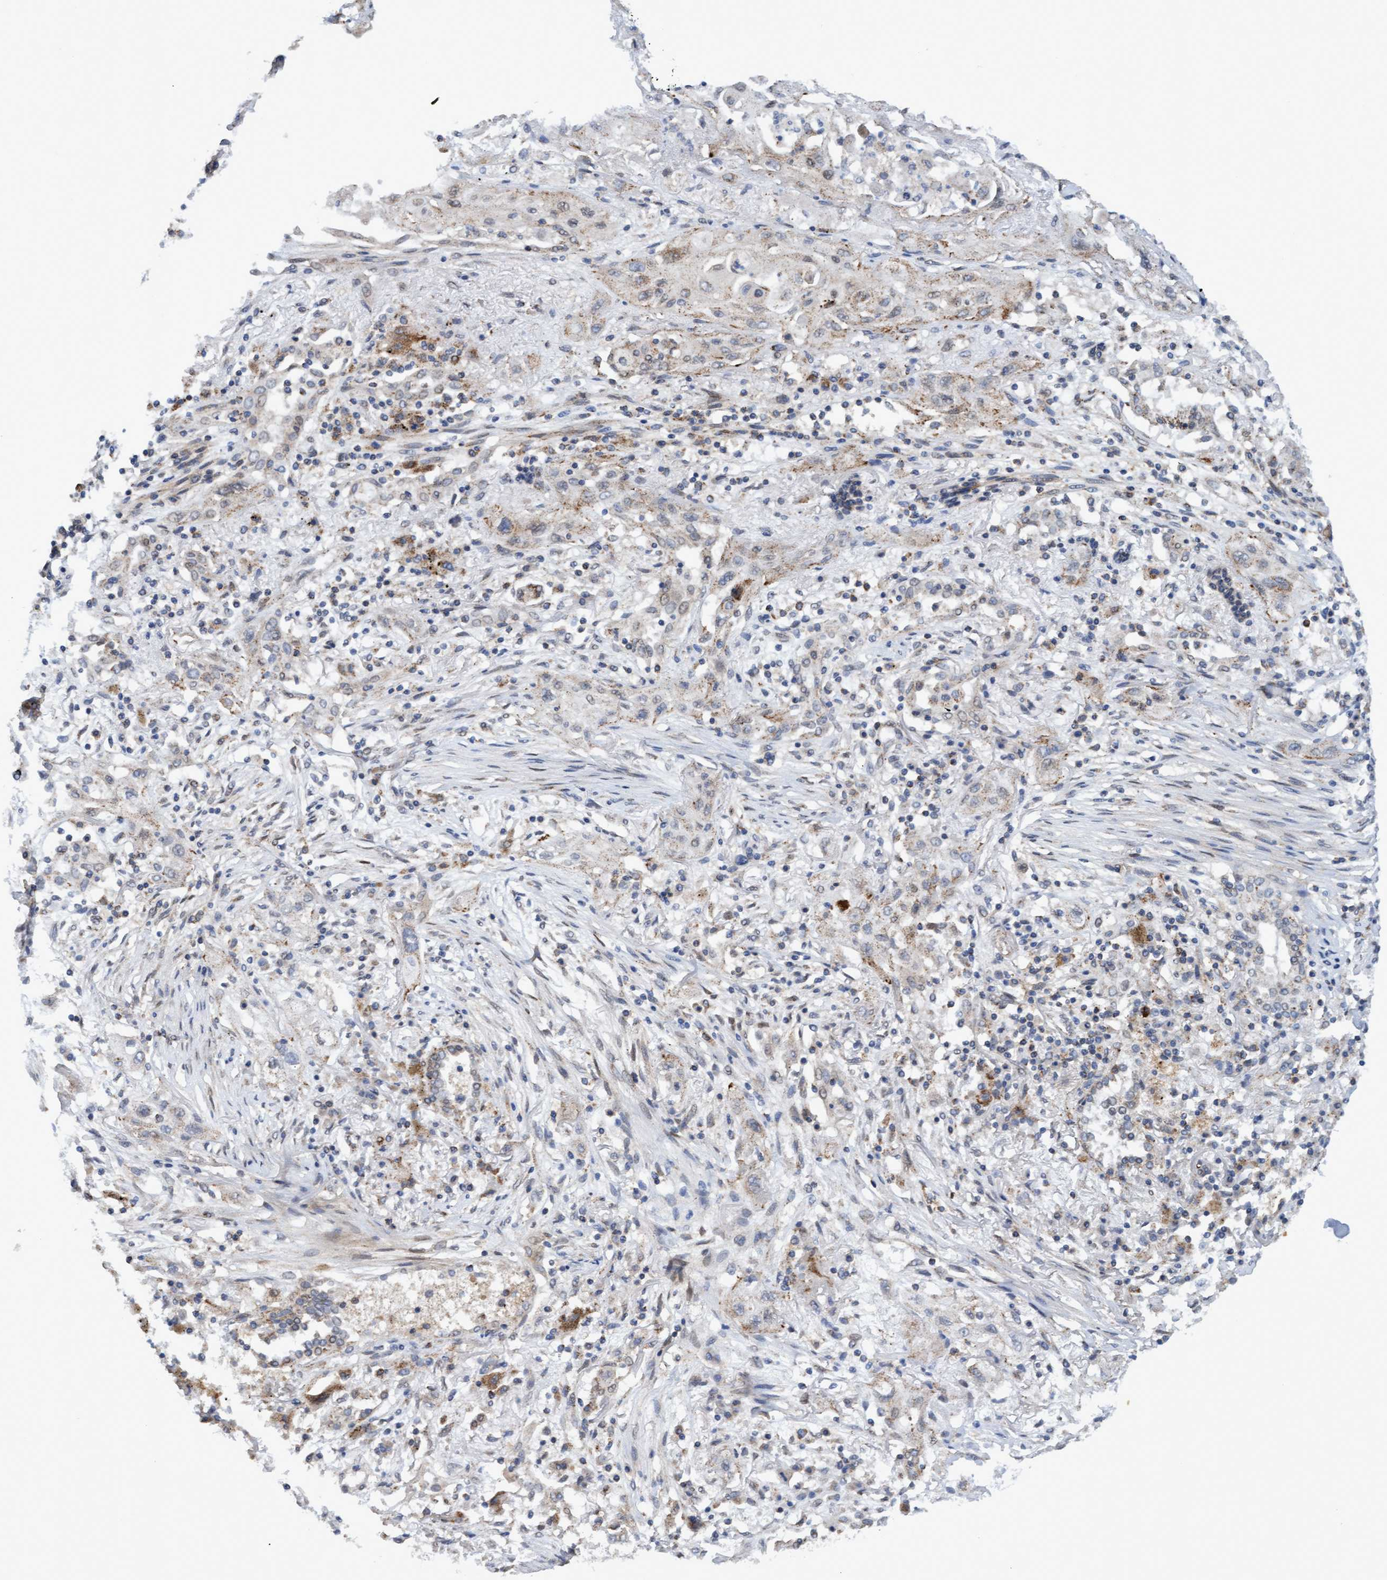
{"staining": {"intensity": "weak", "quantity": "<25%", "location": "cytoplasmic/membranous"}, "tissue": "lung cancer", "cell_type": "Tumor cells", "image_type": "cancer", "snomed": [{"axis": "morphology", "description": "Squamous cell carcinoma, NOS"}, {"axis": "topography", "description": "Lung"}], "caption": "The immunohistochemistry image has no significant expression in tumor cells of lung cancer tissue. (IHC, brightfield microscopy, high magnification).", "gene": "MGLL", "patient": {"sex": "female", "age": 47}}